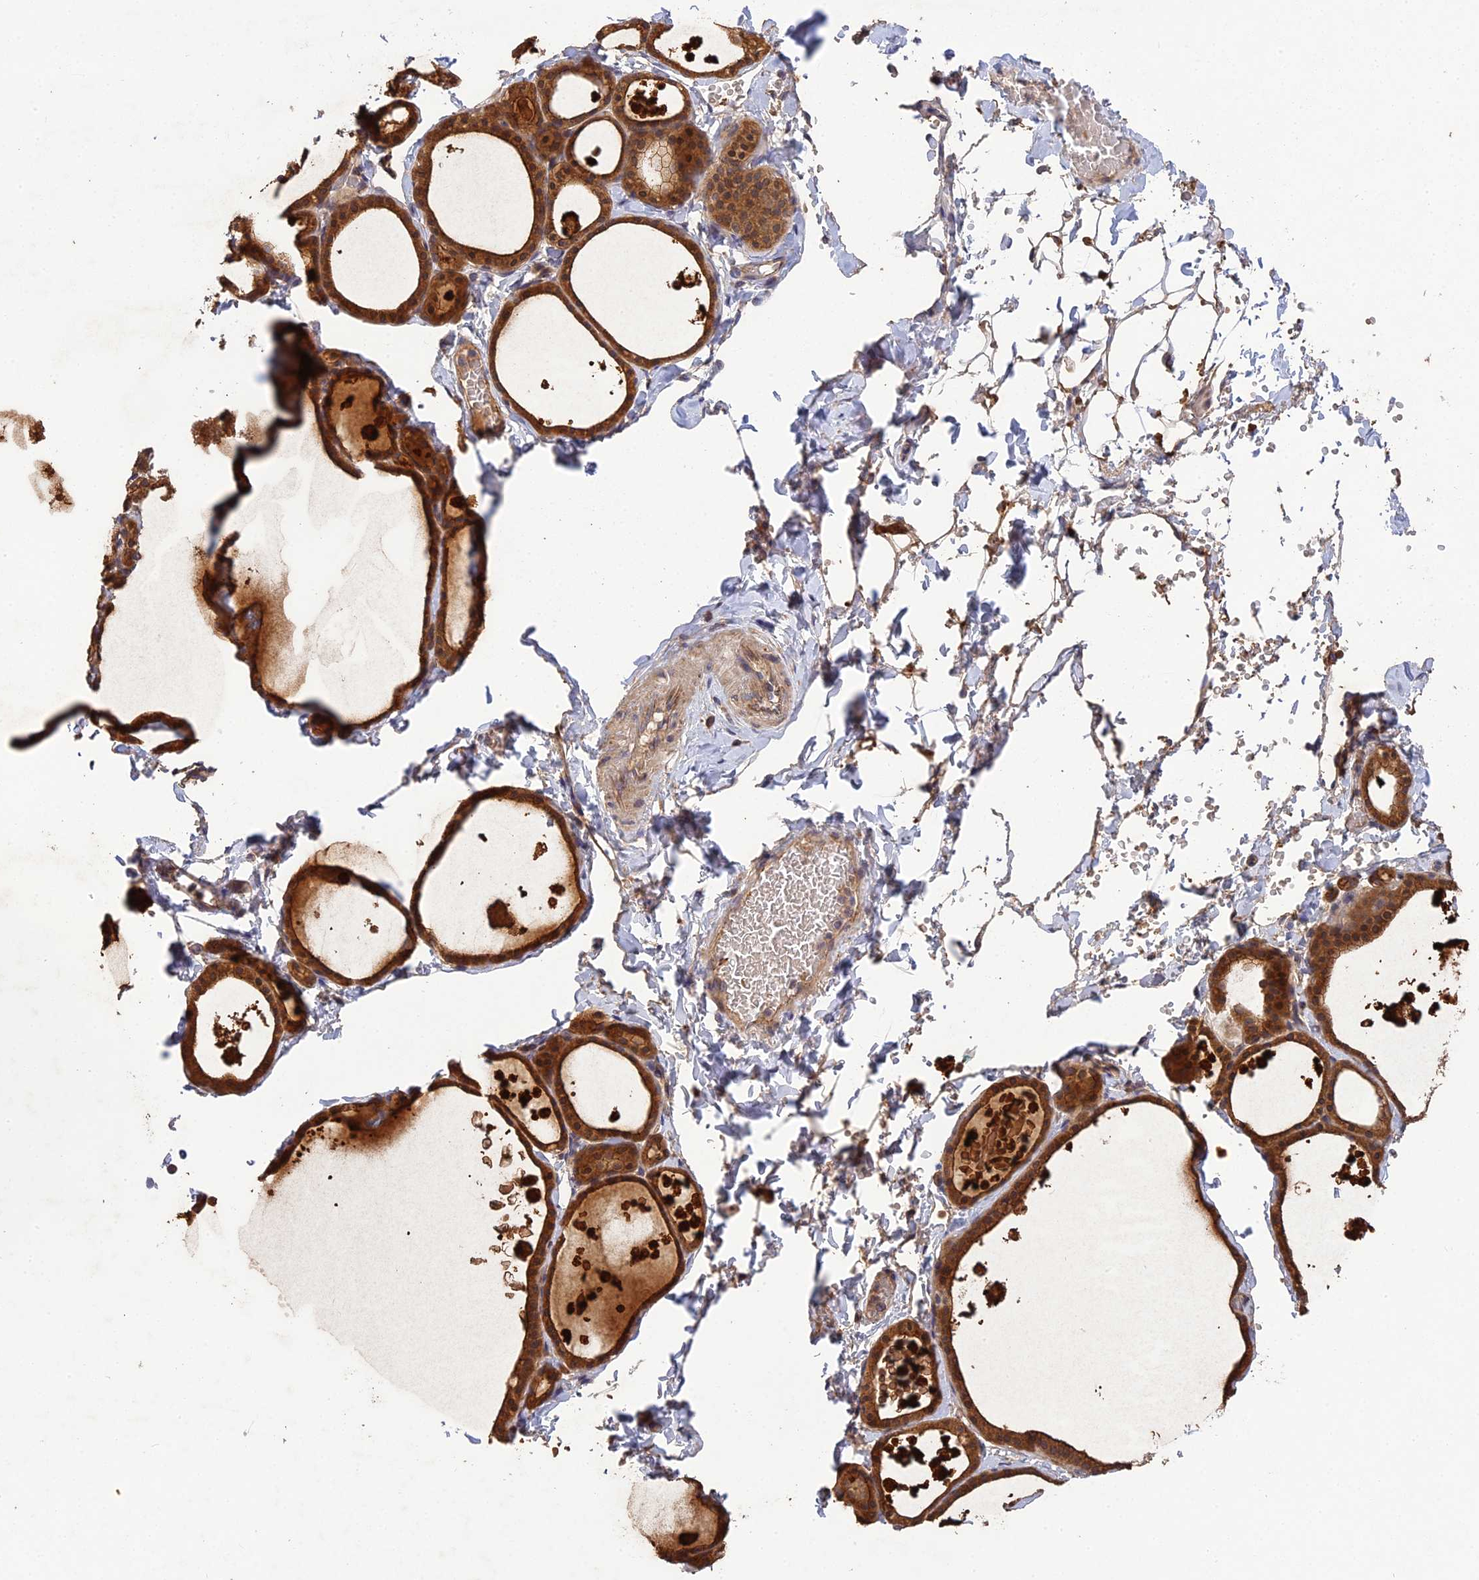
{"staining": {"intensity": "strong", "quantity": ">75%", "location": "cytoplasmic/membranous"}, "tissue": "thyroid gland", "cell_type": "Glandular cells", "image_type": "normal", "snomed": [{"axis": "morphology", "description": "Normal tissue, NOS"}, {"axis": "topography", "description": "Thyroid gland"}], "caption": "This image exhibits IHC staining of unremarkable thyroid gland, with high strong cytoplasmic/membranous positivity in about >75% of glandular cells.", "gene": "ARHGAP40", "patient": {"sex": "male", "age": 56}}